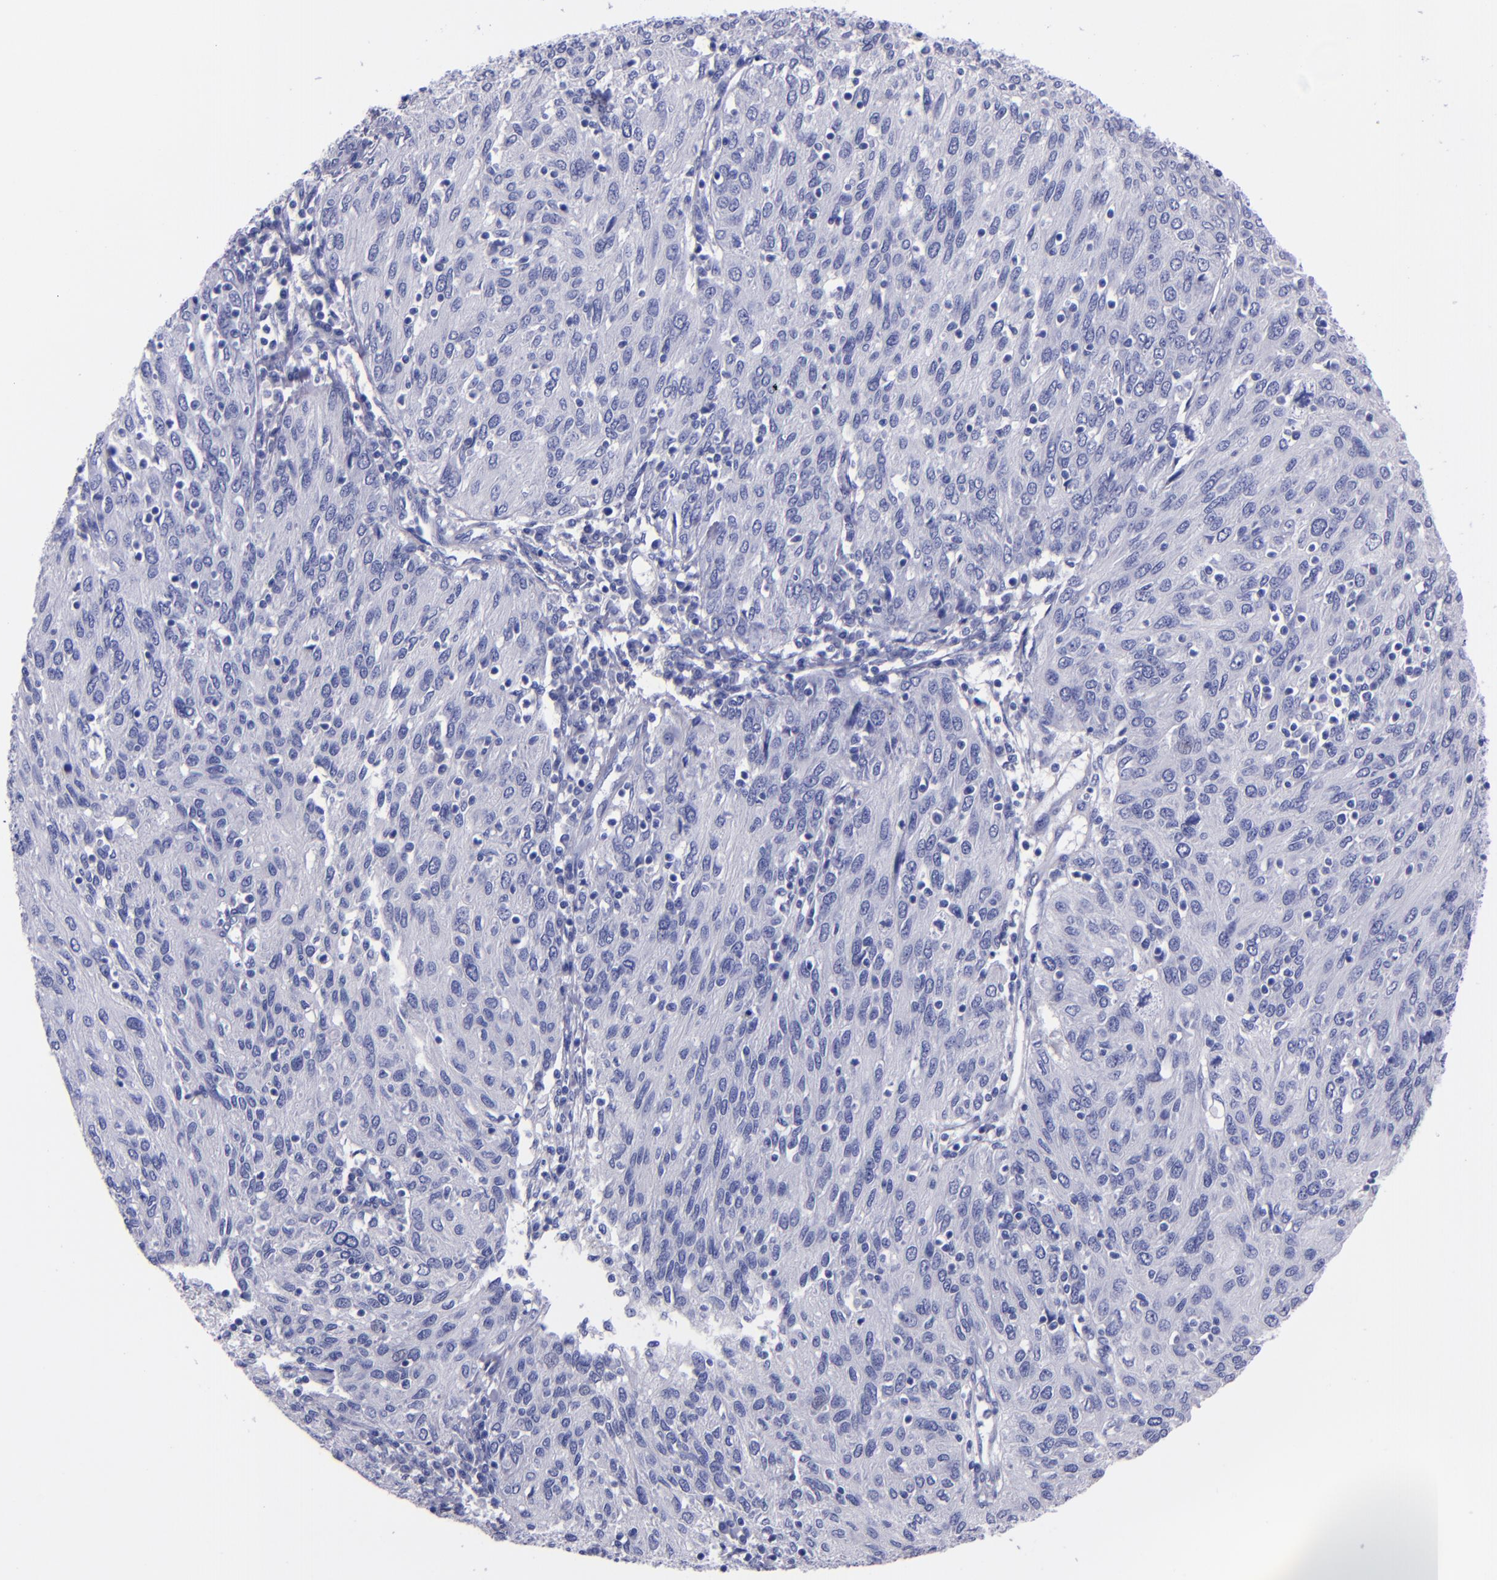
{"staining": {"intensity": "negative", "quantity": "none", "location": "none"}, "tissue": "ovarian cancer", "cell_type": "Tumor cells", "image_type": "cancer", "snomed": [{"axis": "morphology", "description": "Carcinoma, endometroid"}, {"axis": "topography", "description": "Ovary"}], "caption": "Immunohistochemistry (IHC) of human ovarian cancer demonstrates no expression in tumor cells.", "gene": "SV2A", "patient": {"sex": "female", "age": 50}}